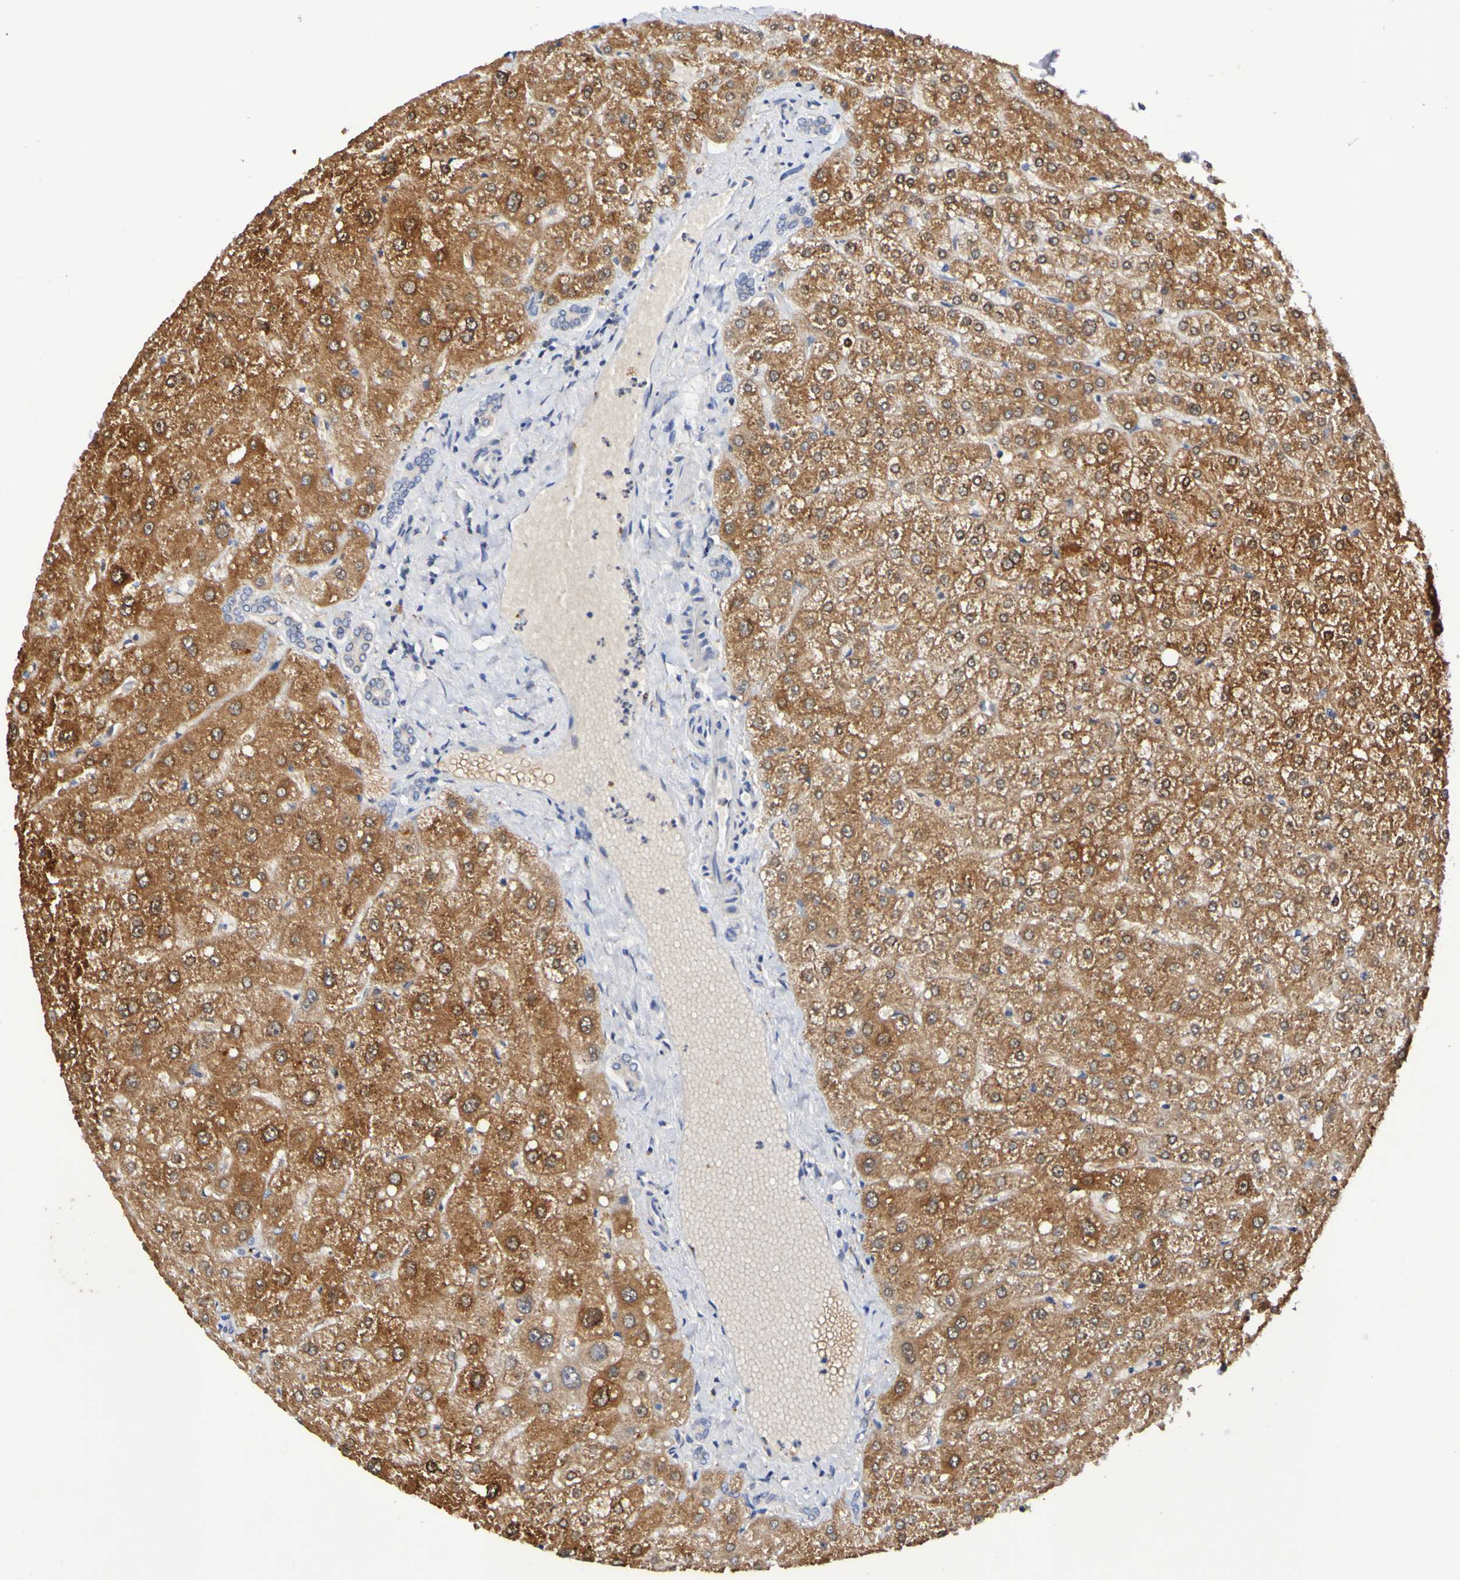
{"staining": {"intensity": "negative", "quantity": "none", "location": "none"}, "tissue": "liver", "cell_type": "Cholangiocytes", "image_type": "normal", "snomed": [{"axis": "morphology", "description": "Normal tissue, NOS"}, {"axis": "topography", "description": "Liver"}], "caption": "IHC histopathology image of benign liver stained for a protein (brown), which exhibits no positivity in cholangiocytes.", "gene": "PTP4A2", "patient": {"sex": "male", "age": 73}}